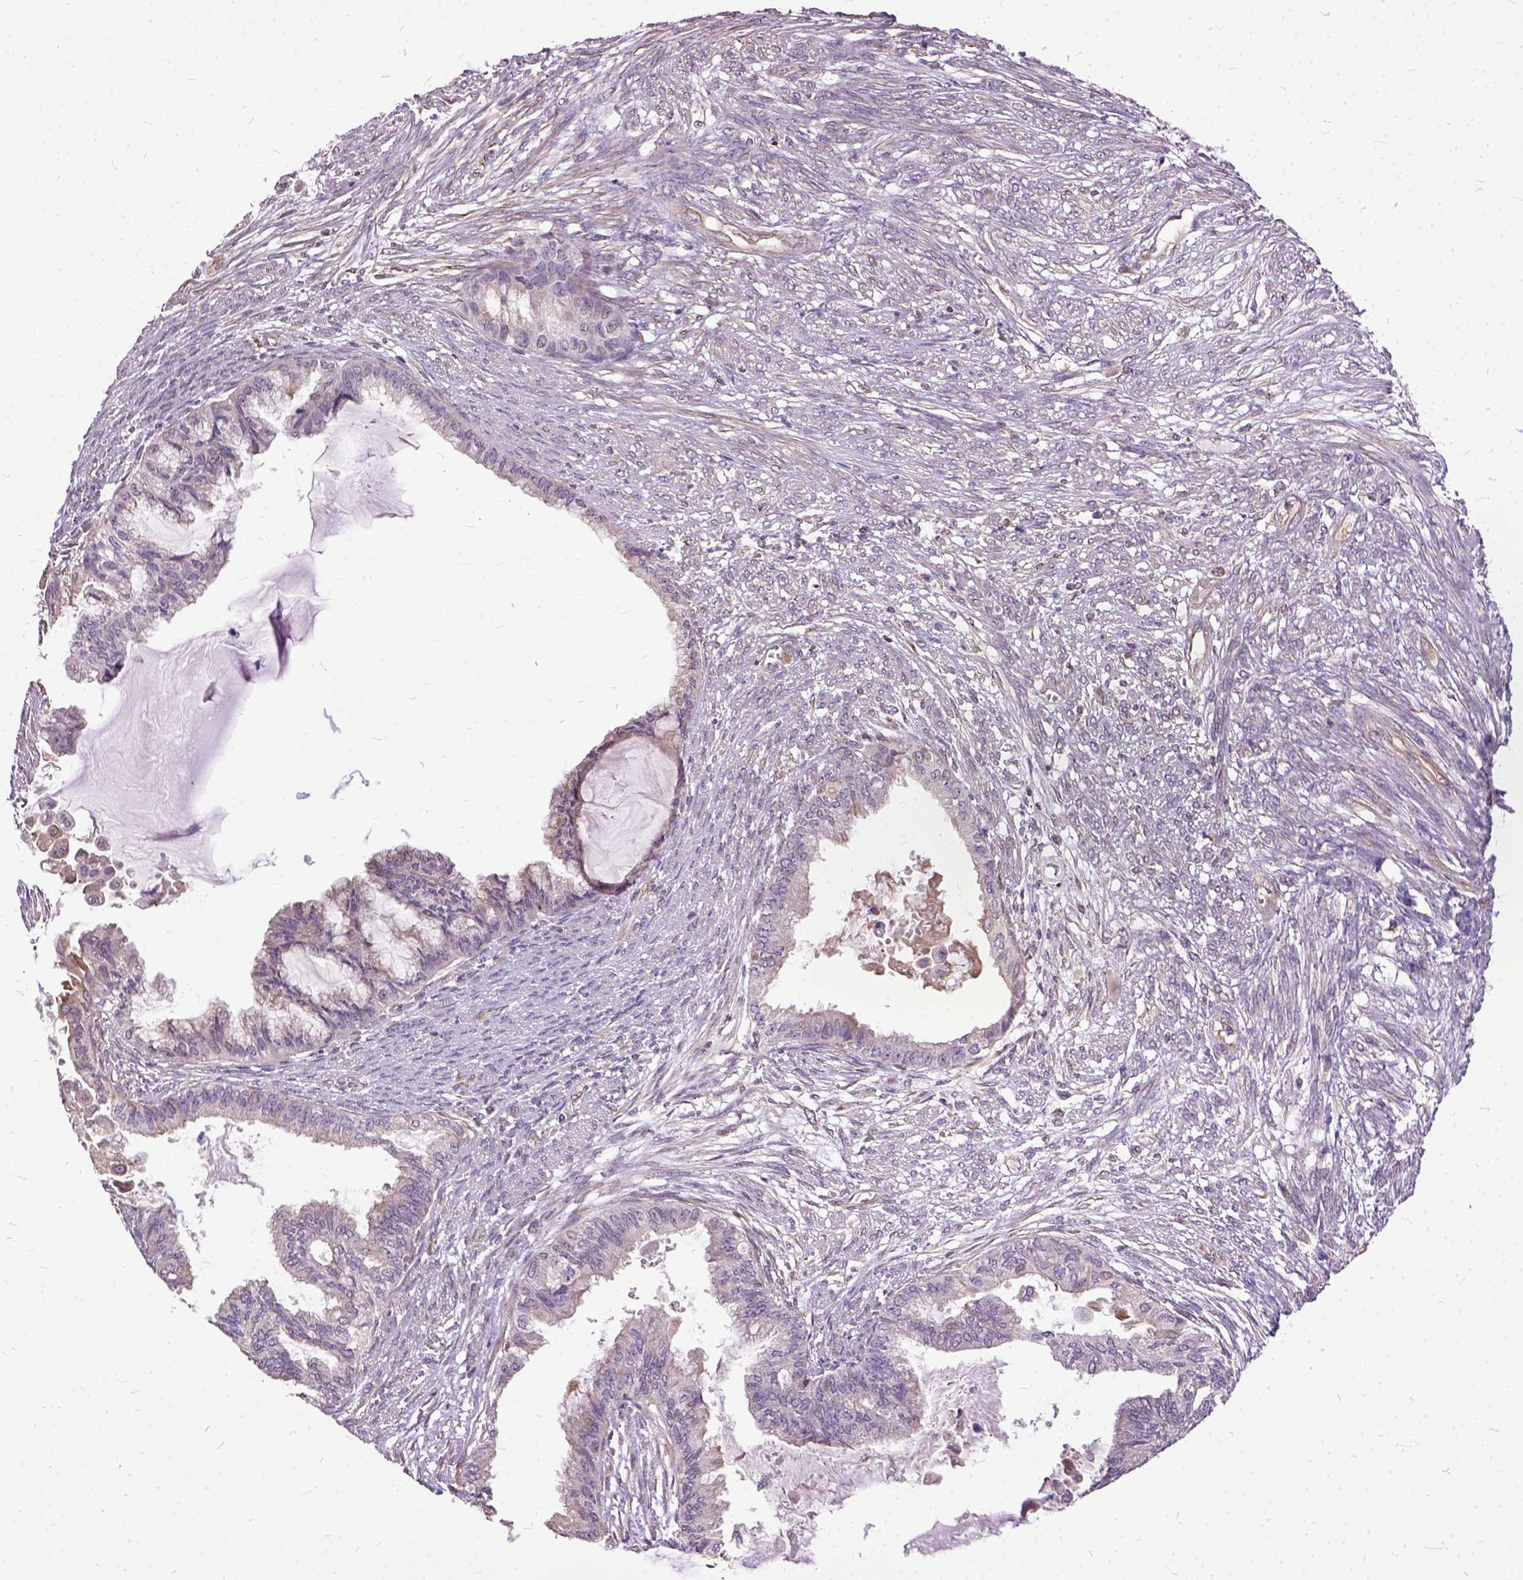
{"staining": {"intensity": "weak", "quantity": "25%-75%", "location": "cytoplasmic/membranous"}, "tissue": "endometrial cancer", "cell_type": "Tumor cells", "image_type": "cancer", "snomed": [{"axis": "morphology", "description": "Adenocarcinoma, NOS"}, {"axis": "topography", "description": "Endometrium"}], "caption": "The micrograph exhibits a brown stain indicating the presence of a protein in the cytoplasmic/membranous of tumor cells in endometrial cancer.", "gene": "AREG", "patient": {"sex": "female", "age": 86}}